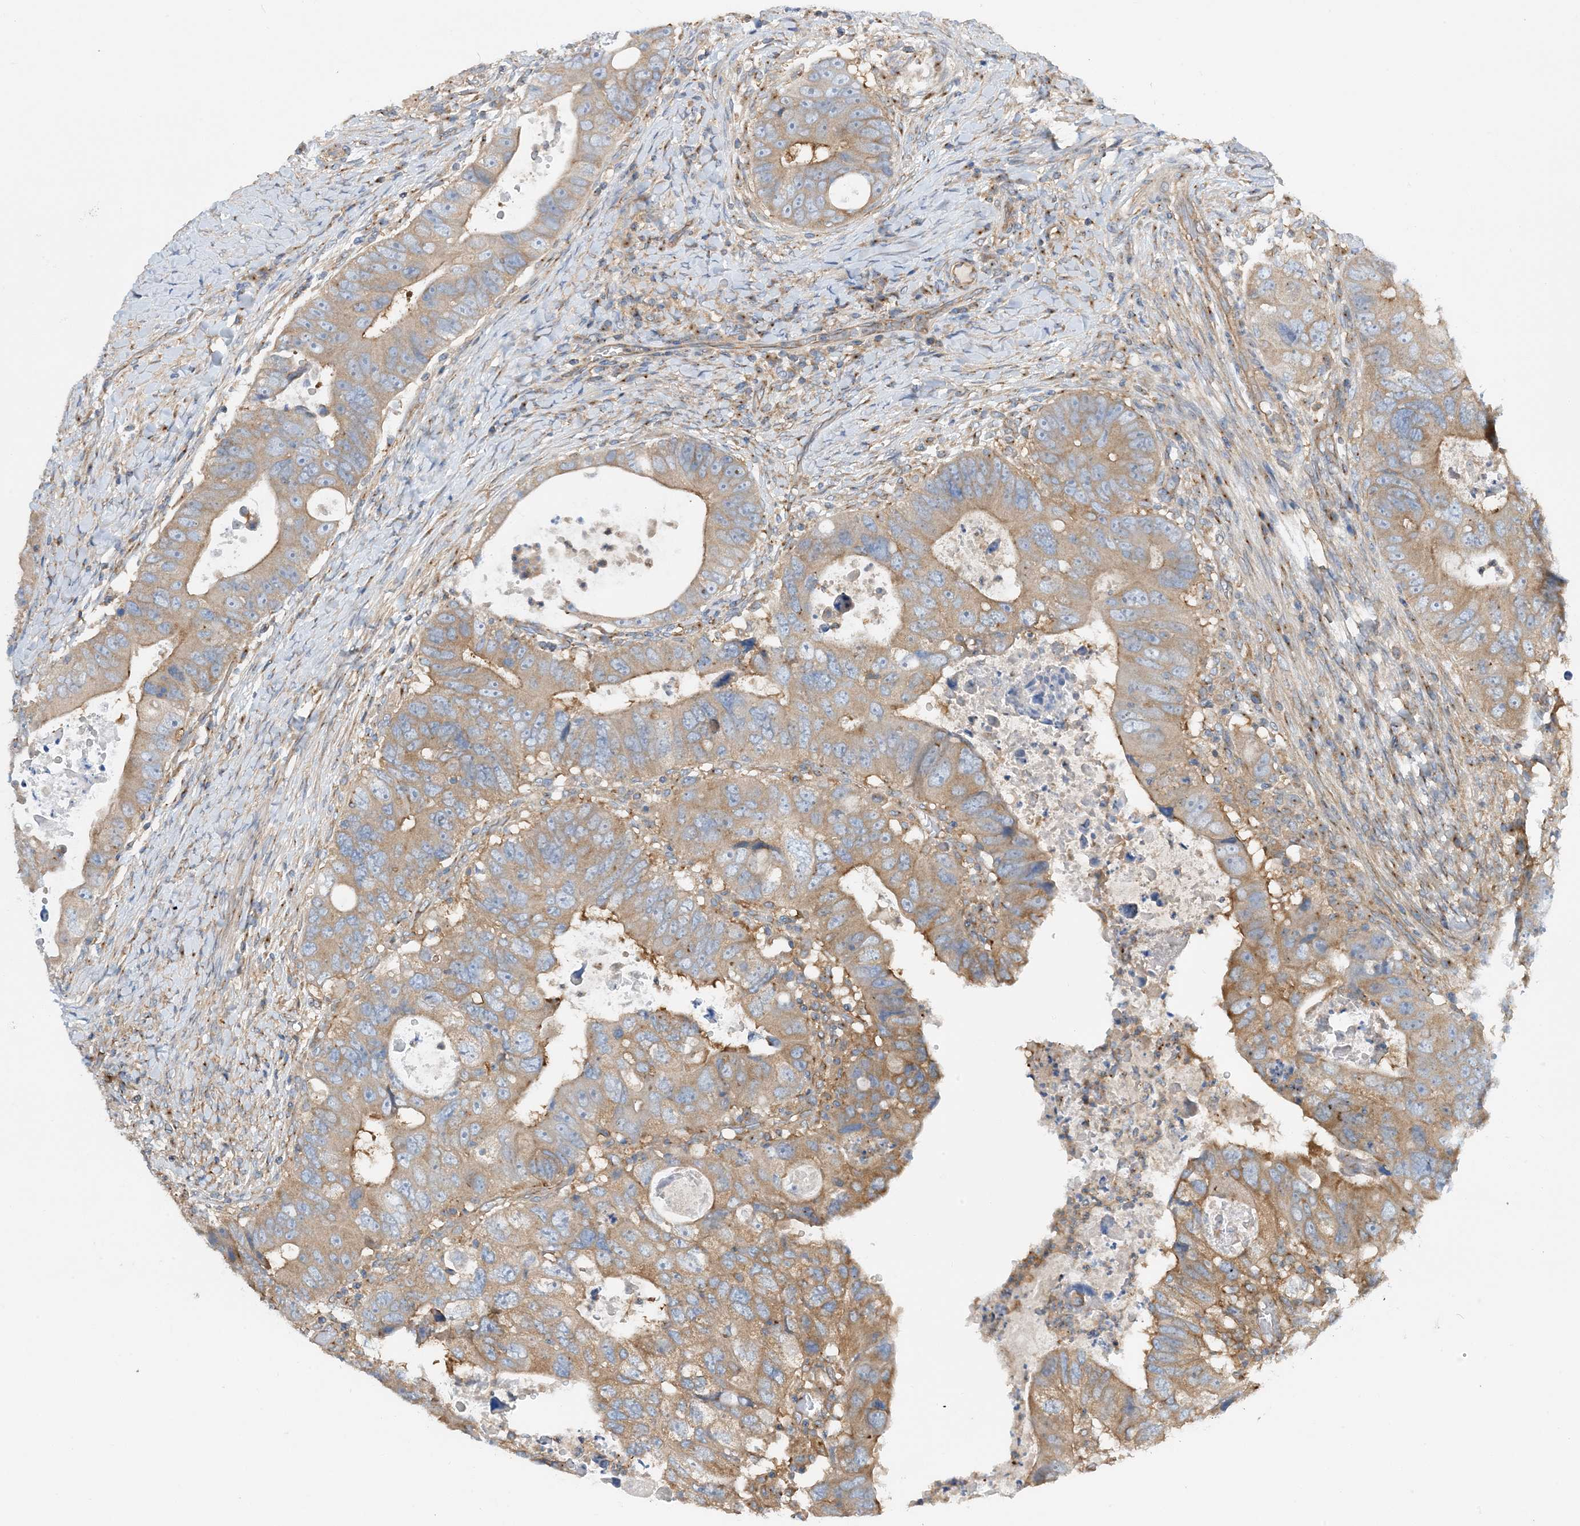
{"staining": {"intensity": "moderate", "quantity": "25%-75%", "location": "cytoplasmic/membranous"}, "tissue": "colorectal cancer", "cell_type": "Tumor cells", "image_type": "cancer", "snomed": [{"axis": "morphology", "description": "Adenocarcinoma, NOS"}, {"axis": "topography", "description": "Rectum"}], "caption": "Protein expression analysis of colorectal cancer shows moderate cytoplasmic/membranous expression in approximately 25%-75% of tumor cells.", "gene": "SIDT1", "patient": {"sex": "male", "age": 59}}